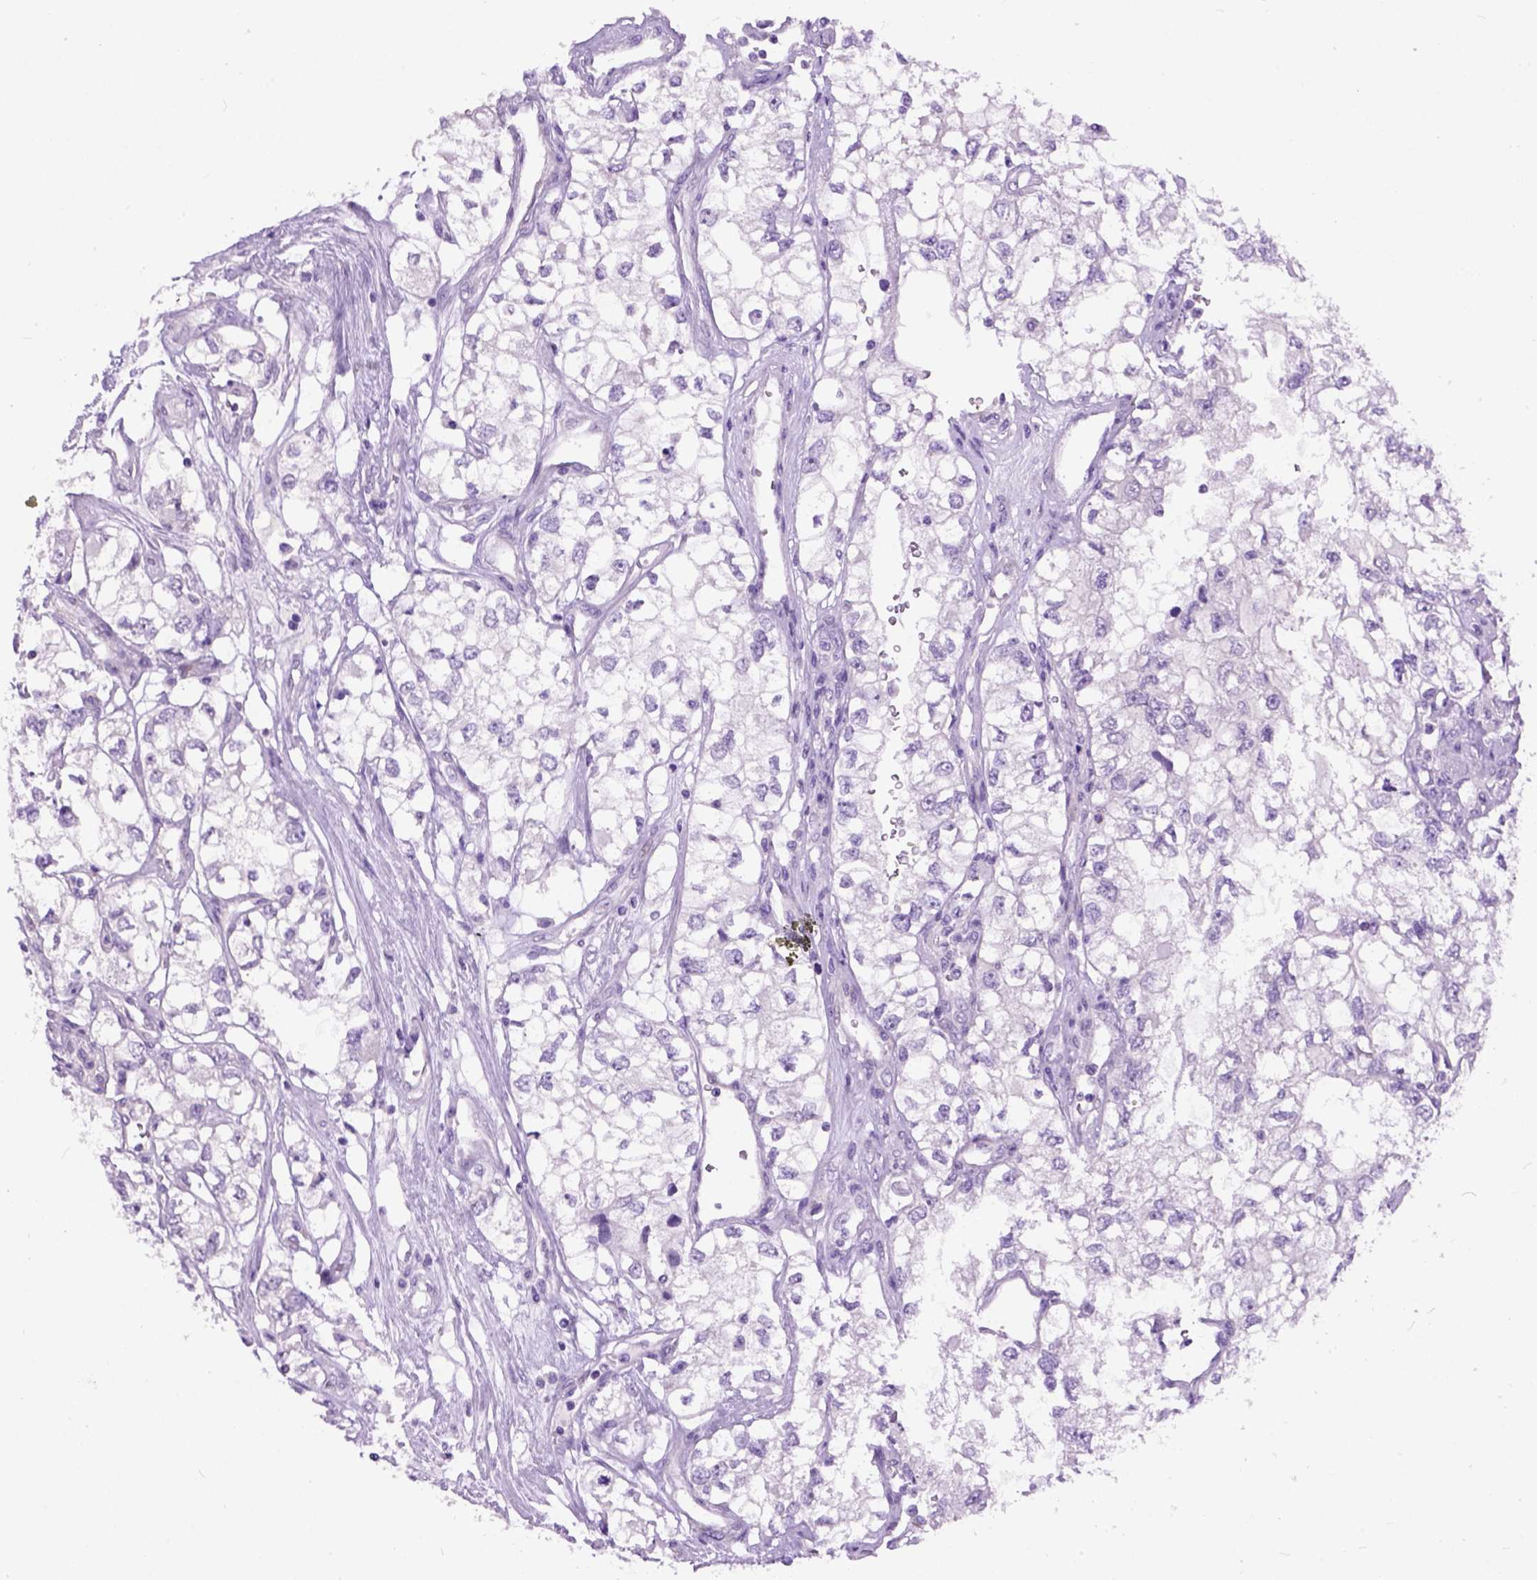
{"staining": {"intensity": "negative", "quantity": "none", "location": "none"}, "tissue": "renal cancer", "cell_type": "Tumor cells", "image_type": "cancer", "snomed": [{"axis": "morphology", "description": "Adenocarcinoma, NOS"}, {"axis": "topography", "description": "Kidney"}], "caption": "An immunohistochemistry micrograph of renal cancer is shown. There is no staining in tumor cells of renal cancer.", "gene": "MAPT", "patient": {"sex": "female", "age": 59}}